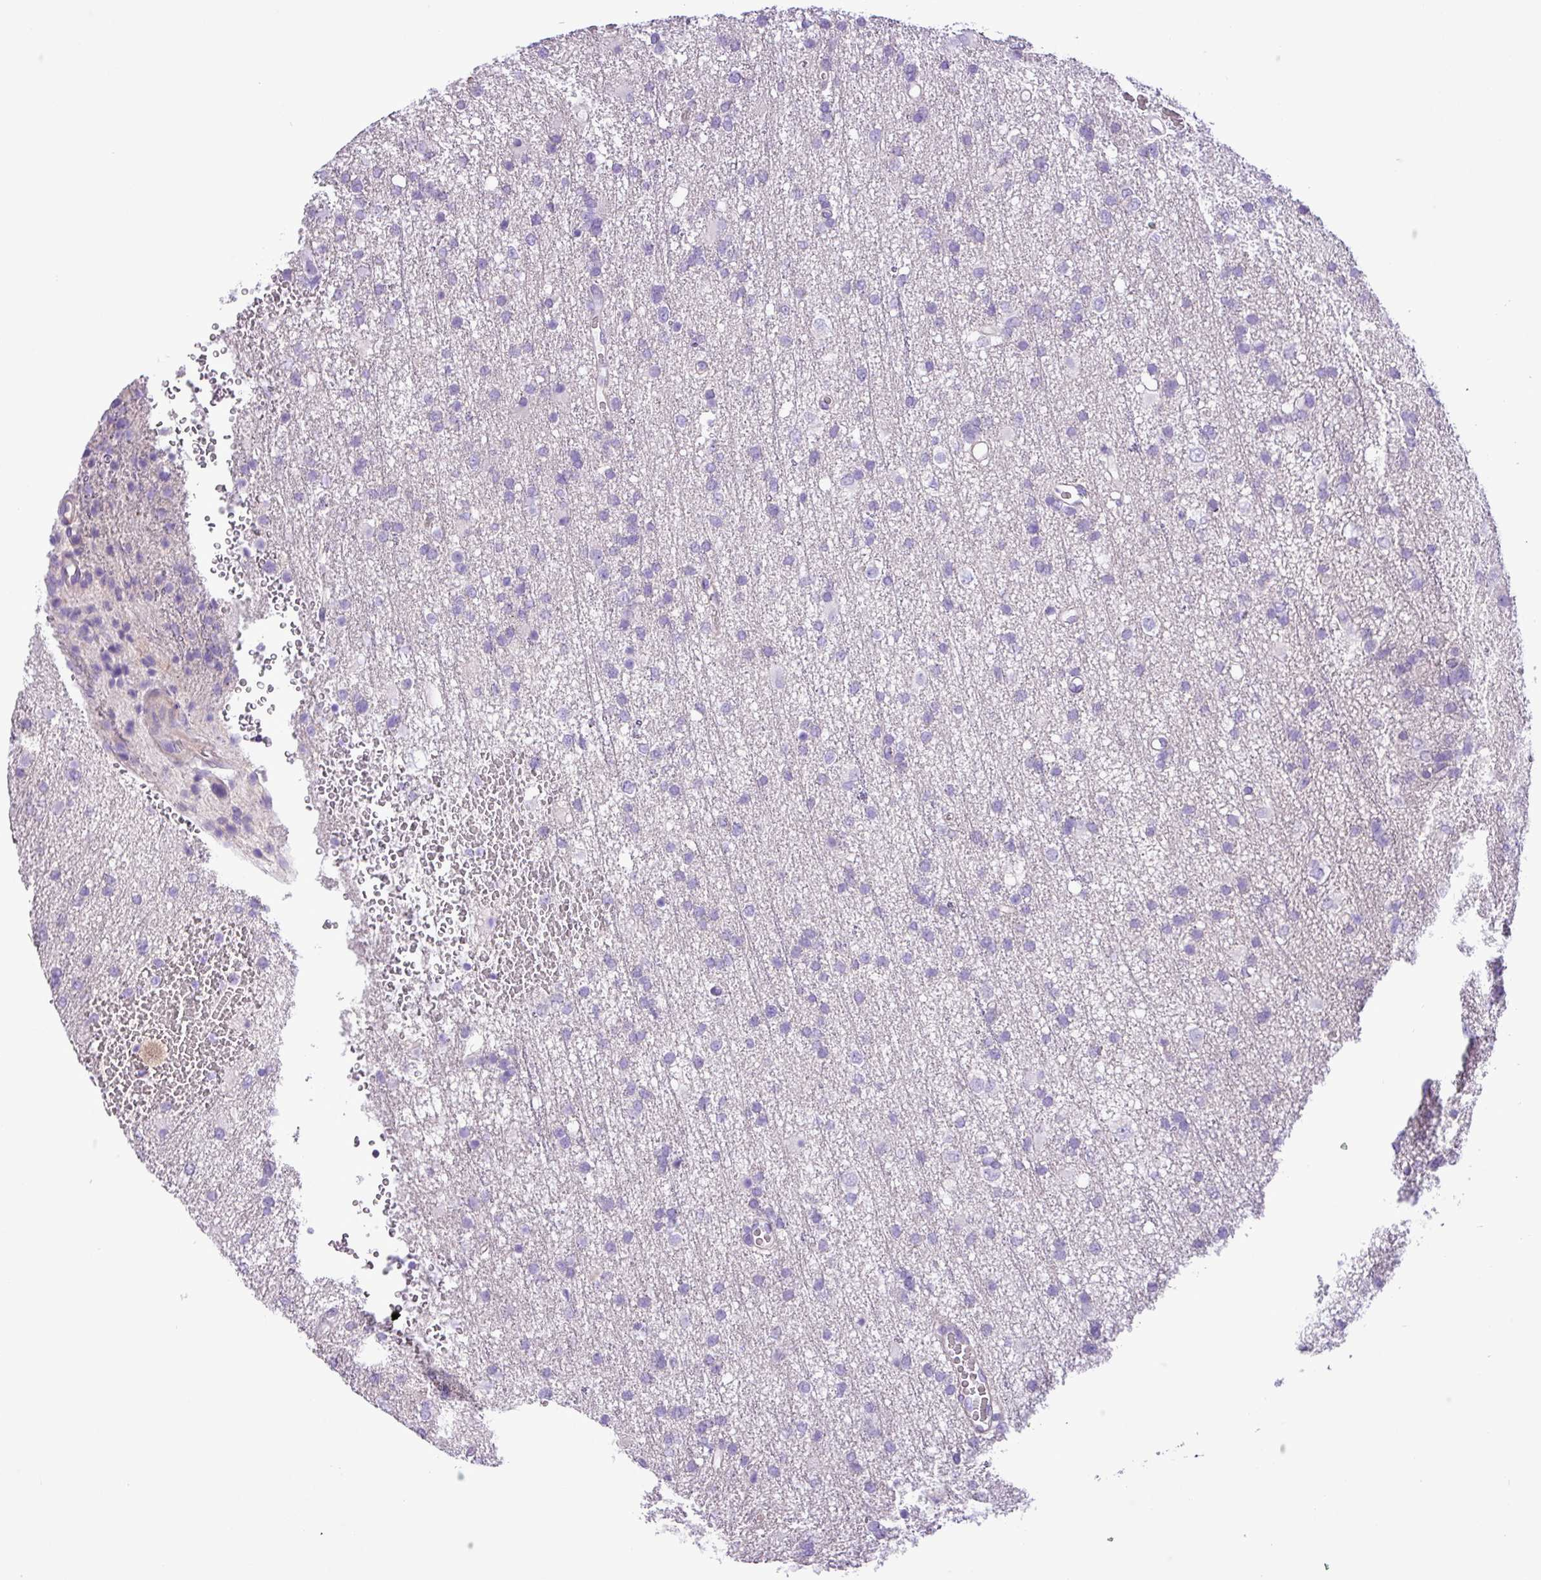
{"staining": {"intensity": "negative", "quantity": "none", "location": "none"}, "tissue": "glioma", "cell_type": "Tumor cells", "image_type": "cancer", "snomed": [{"axis": "morphology", "description": "Glioma, malignant, High grade"}, {"axis": "topography", "description": "Brain"}], "caption": "This is an immunohistochemistry micrograph of human high-grade glioma (malignant). There is no positivity in tumor cells.", "gene": "ZNF334", "patient": {"sex": "female", "age": 74}}